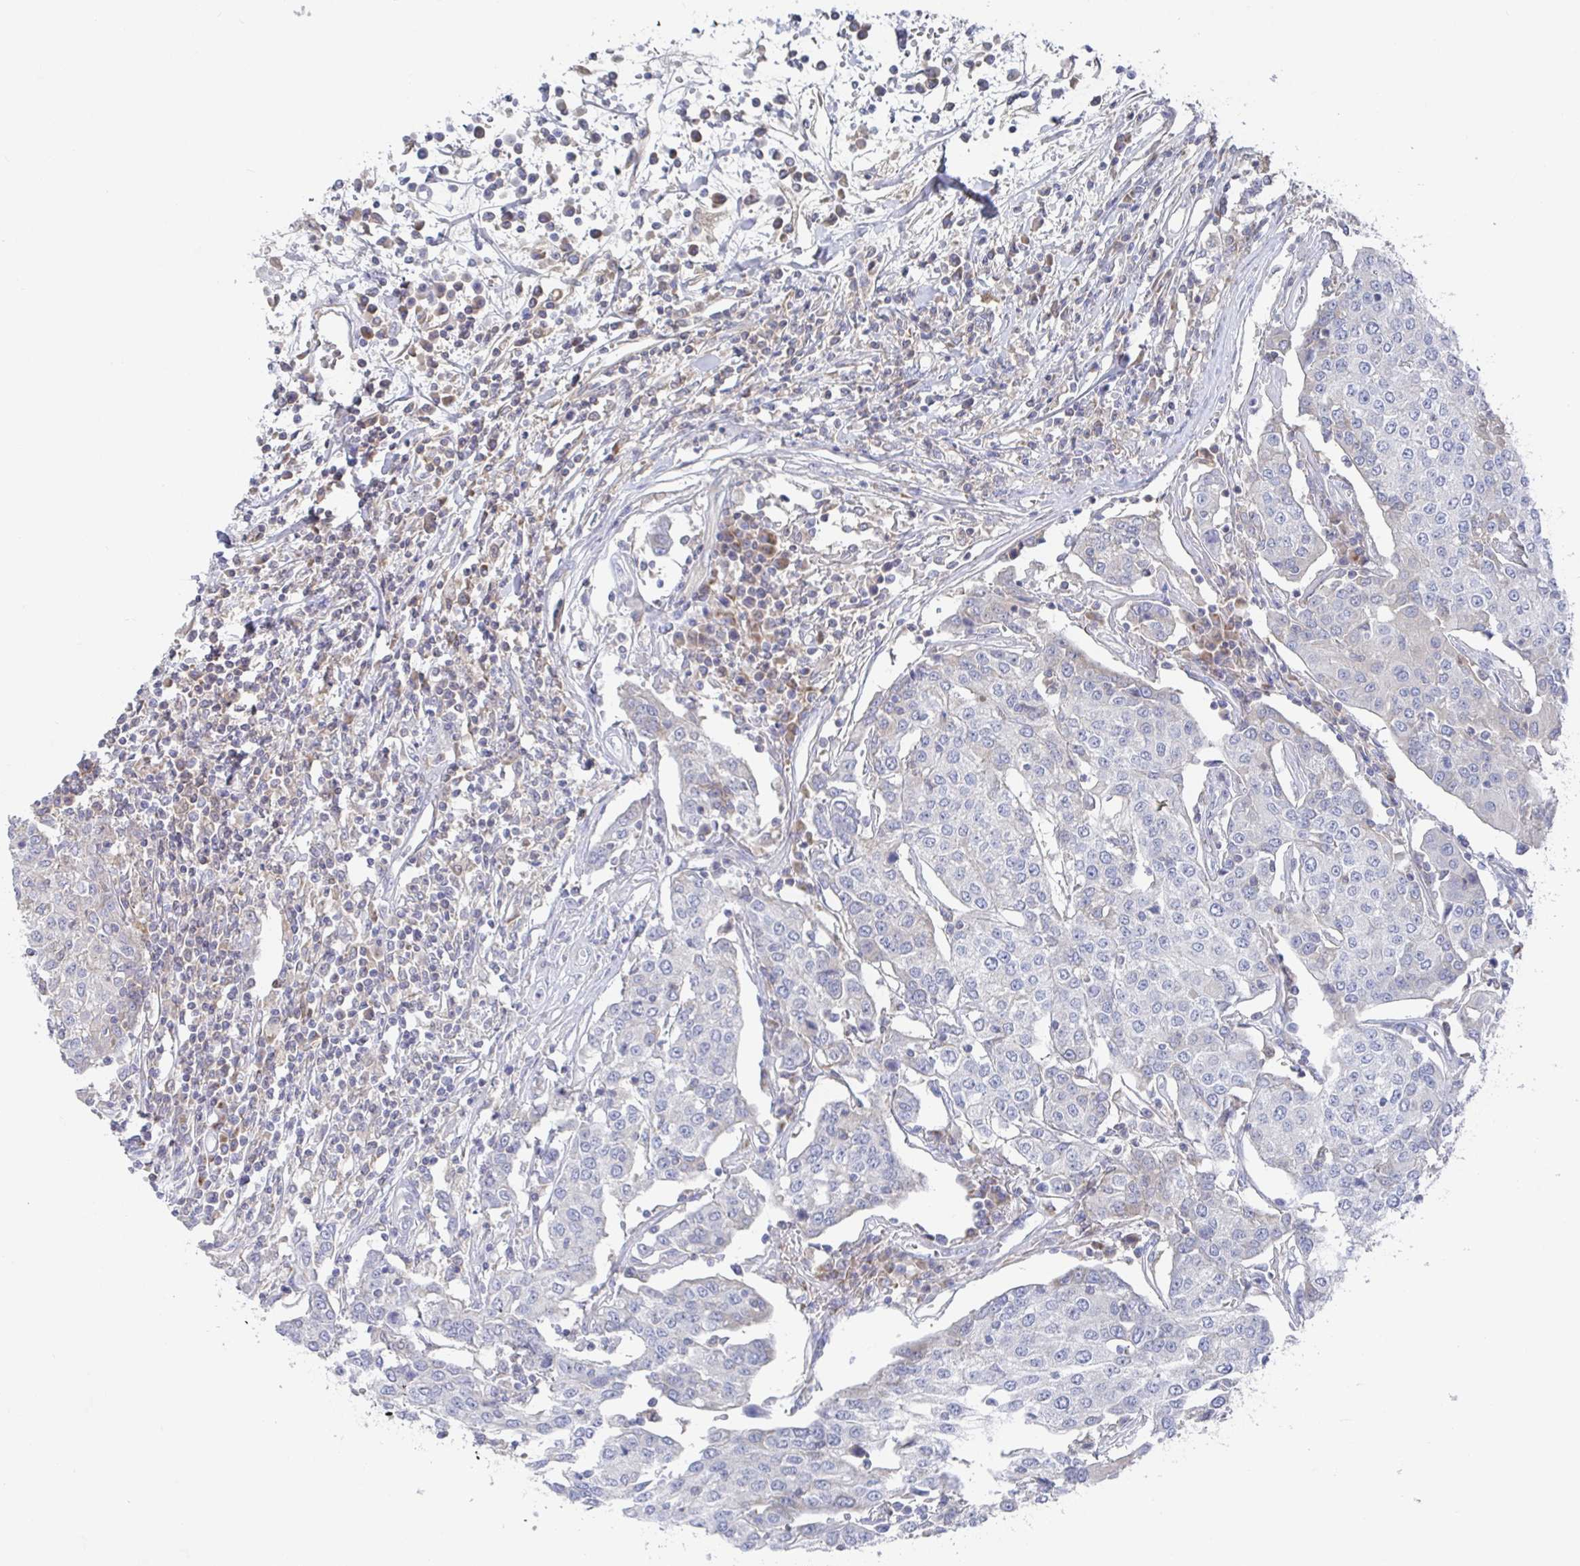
{"staining": {"intensity": "negative", "quantity": "none", "location": "none"}, "tissue": "urothelial cancer", "cell_type": "Tumor cells", "image_type": "cancer", "snomed": [{"axis": "morphology", "description": "Urothelial carcinoma, High grade"}, {"axis": "topography", "description": "Urinary bladder"}], "caption": "A histopathology image of urothelial cancer stained for a protein exhibits no brown staining in tumor cells. (Immunohistochemistry, brightfield microscopy, high magnification).", "gene": "GPR148", "patient": {"sex": "female", "age": 85}}